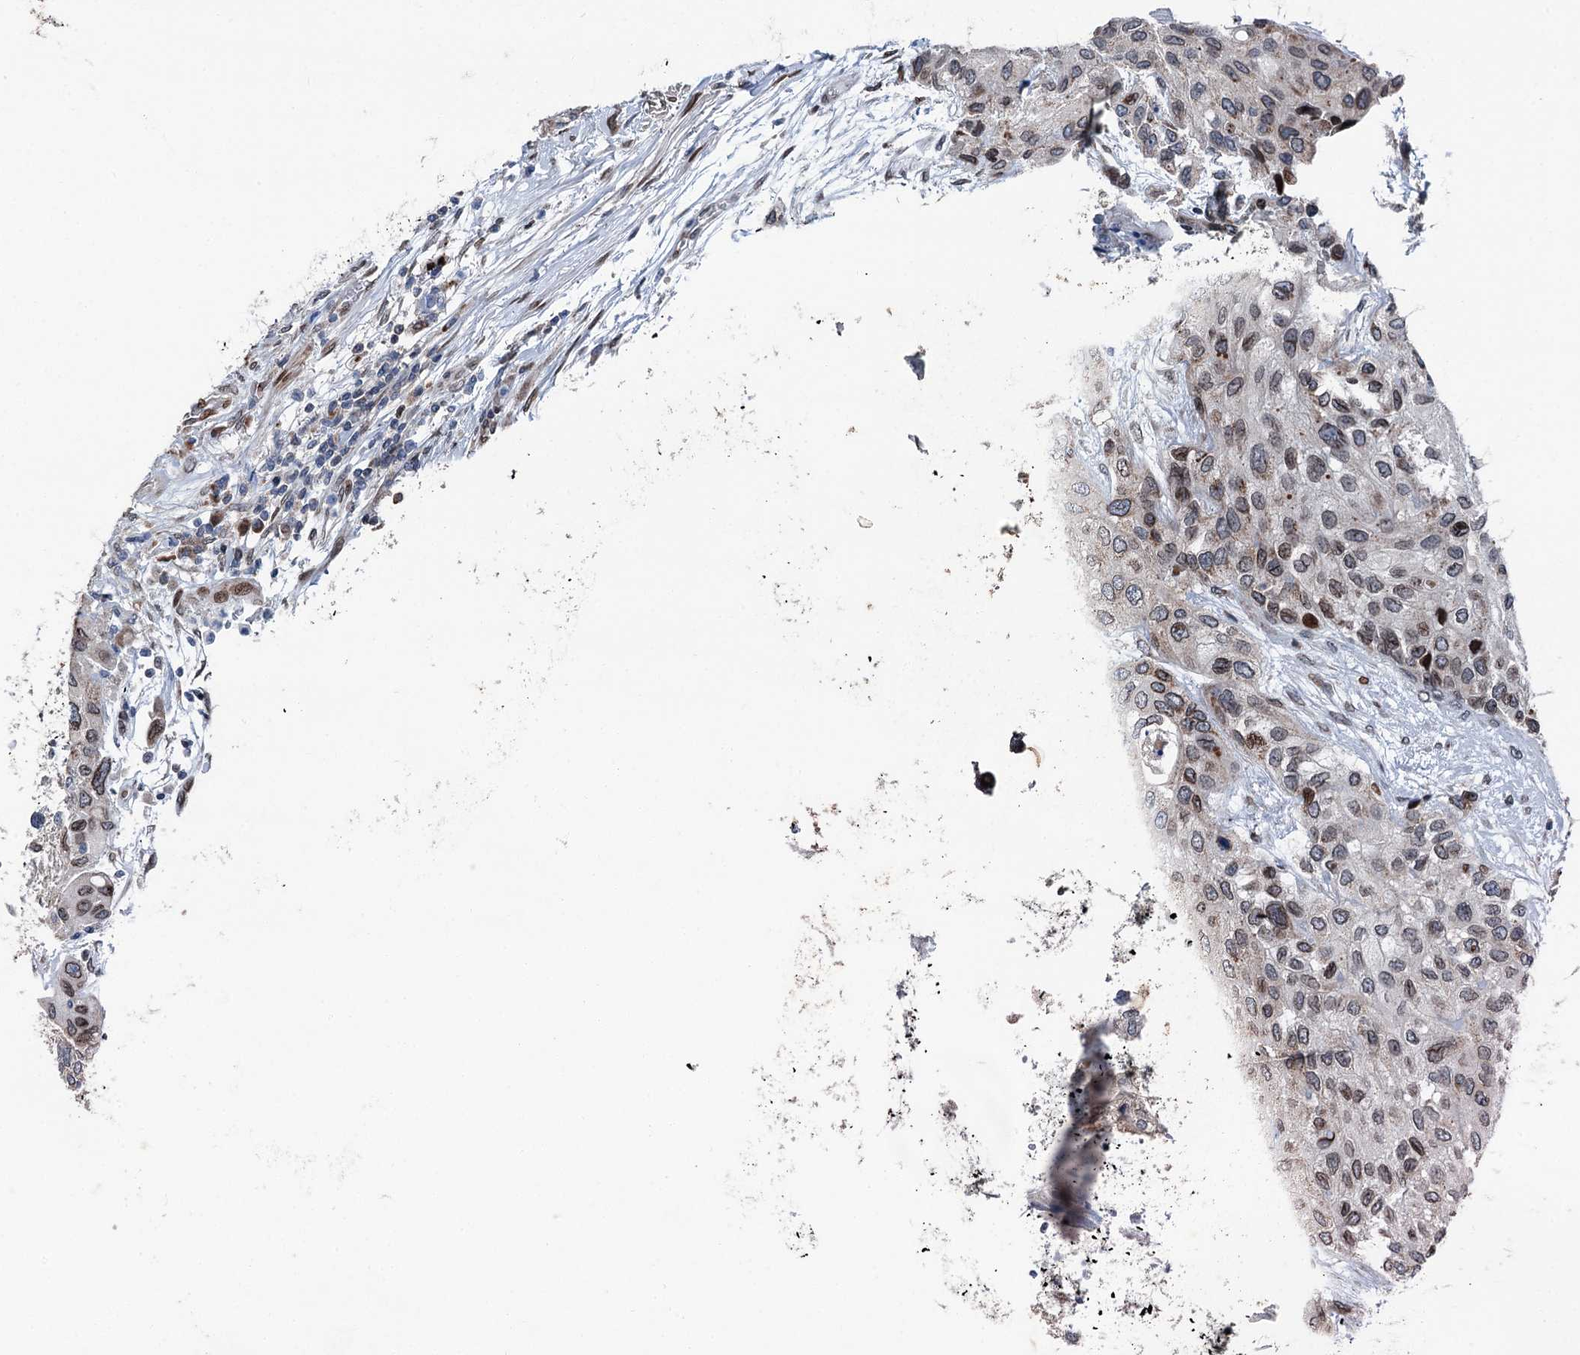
{"staining": {"intensity": "moderate", "quantity": "25%-75%", "location": "cytoplasmic/membranous,nuclear"}, "tissue": "urothelial cancer", "cell_type": "Tumor cells", "image_type": "cancer", "snomed": [{"axis": "morphology", "description": "Normal tissue, NOS"}, {"axis": "morphology", "description": "Urothelial carcinoma, High grade"}, {"axis": "topography", "description": "Vascular tissue"}, {"axis": "topography", "description": "Urinary bladder"}], "caption": "Moderate cytoplasmic/membranous and nuclear positivity is present in about 25%-75% of tumor cells in urothelial cancer. (DAB IHC, brown staining for protein, blue staining for nuclei).", "gene": "MRPL14", "patient": {"sex": "female", "age": 56}}